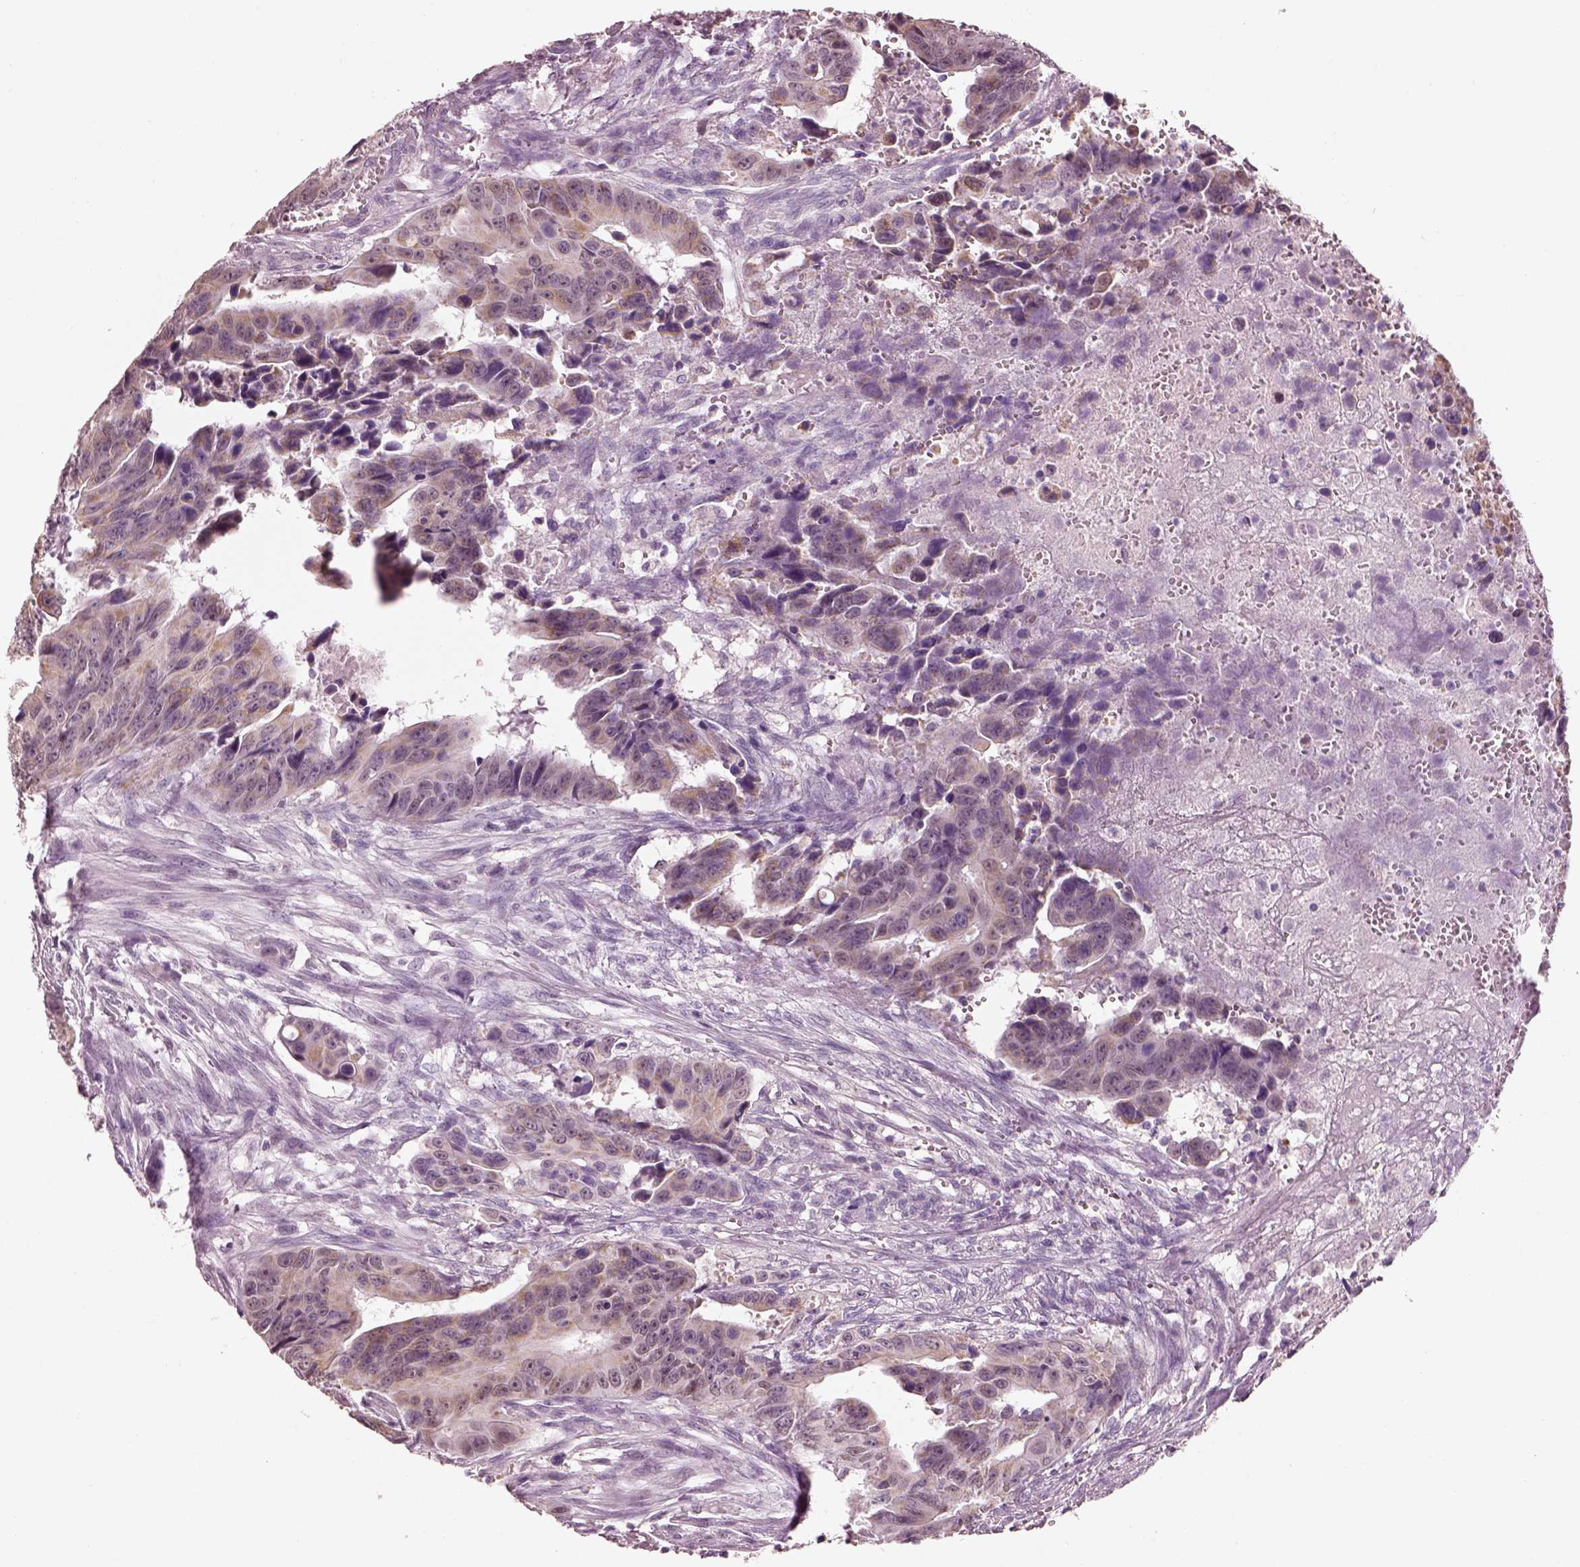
{"staining": {"intensity": "moderate", "quantity": ">75%", "location": "cytoplasmic/membranous"}, "tissue": "colorectal cancer", "cell_type": "Tumor cells", "image_type": "cancer", "snomed": [{"axis": "morphology", "description": "Adenocarcinoma, NOS"}, {"axis": "topography", "description": "Colon"}], "caption": "An image showing moderate cytoplasmic/membranous positivity in about >75% of tumor cells in adenocarcinoma (colorectal), as visualized by brown immunohistochemical staining.", "gene": "ELSPBP1", "patient": {"sex": "female", "age": 87}}